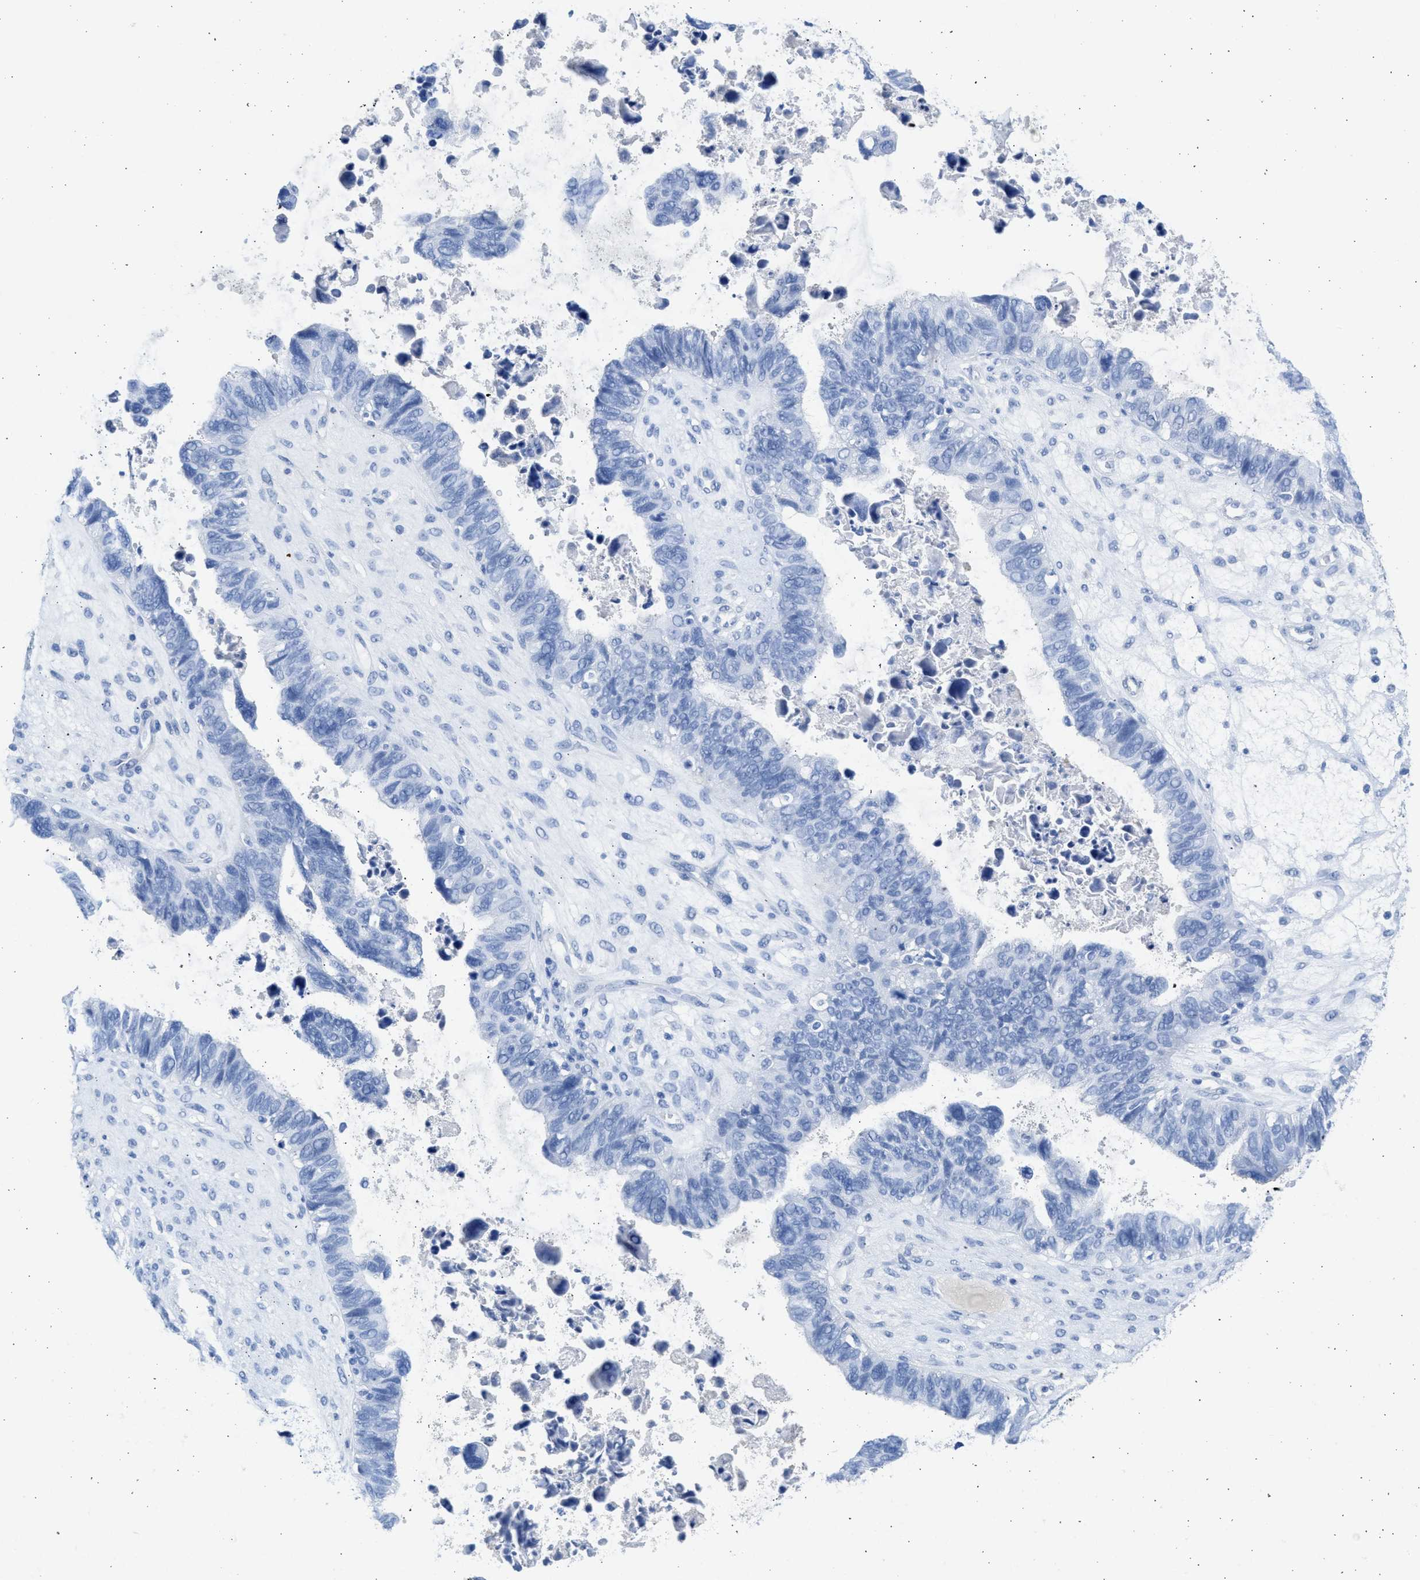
{"staining": {"intensity": "negative", "quantity": "none", "location": "none"}, "tissue": "ovarian cancer", "cell_type": "Tumor cells", "image_type": "cancer", "snomed": [{"axis": "morphology", "description": "Cystadenocarcinoma, serous, NOS"}, {"axis": "topography", "description": "Ovary"}], "caption": "This is a image of immunohistochemistry staining of ovarian serous cystadenocarcinoma, which shows no positivity in tumor cells.", "gene": "SPATA3", "patient": {"sex": "female", "age": 79}}